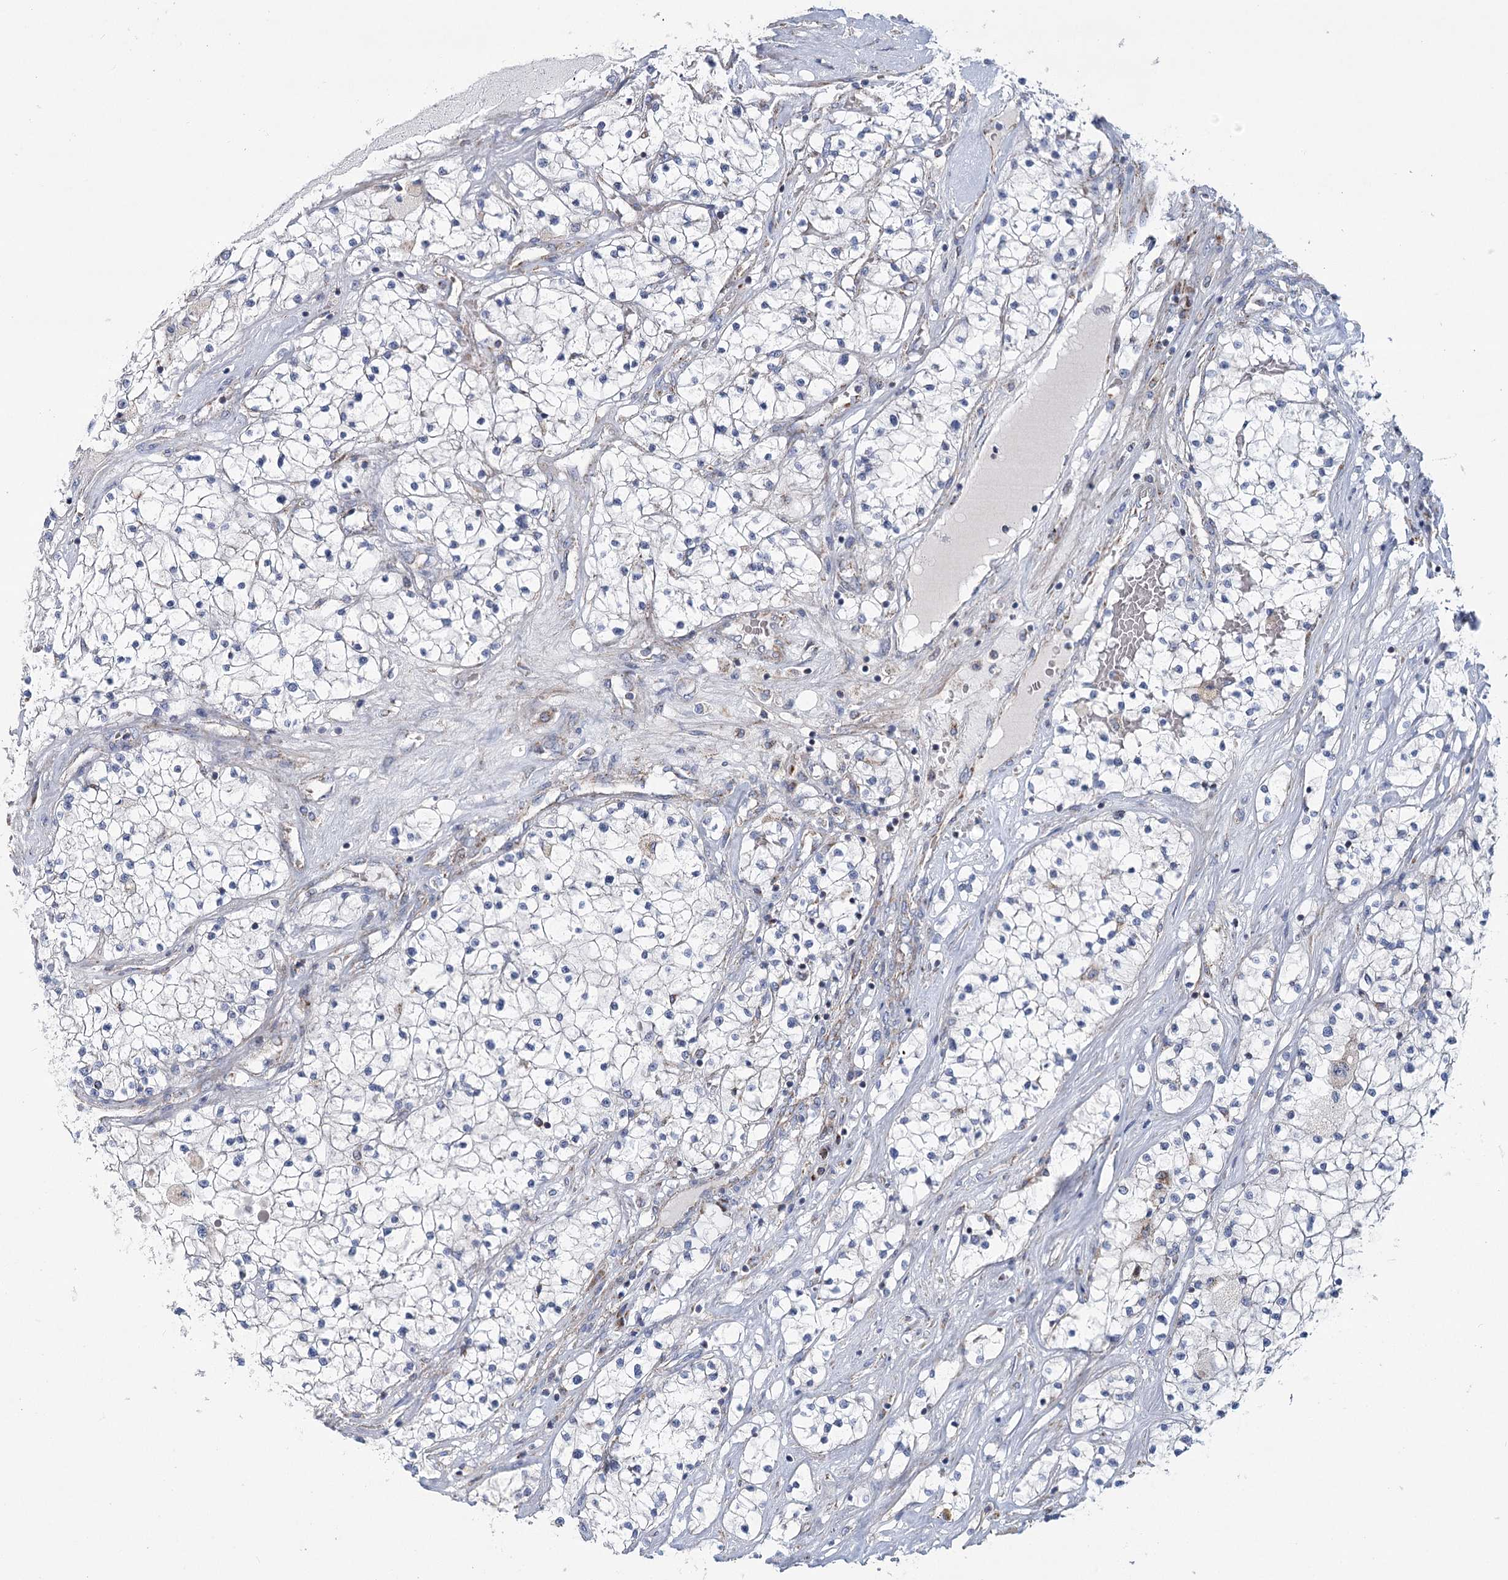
{"staining": {"intensity": "negative", "quantity": "none", "location": "none"}, "tissue": "renal cancer", "cell_type": "Tumor cells", "image_type": "cancer", "snomed": [{"axis": "morphology", "description": "Normal tissue, NOS"}, {"axis": "morphology", "description": "Adenocarcinoma, NOS"}, {"axis": "topography", "description": "Kidney"}], "caption": "Protein analysis of renal cancer exhibits no significant staining in tumor cells. Brightfield microscopy of immunohistochemistry (IHC) stained with DAB (brown) and hematoxylin (blue), captured at high magnification.", "gene": "SNX7", "patient": {"sex": "male", "age": 68}}